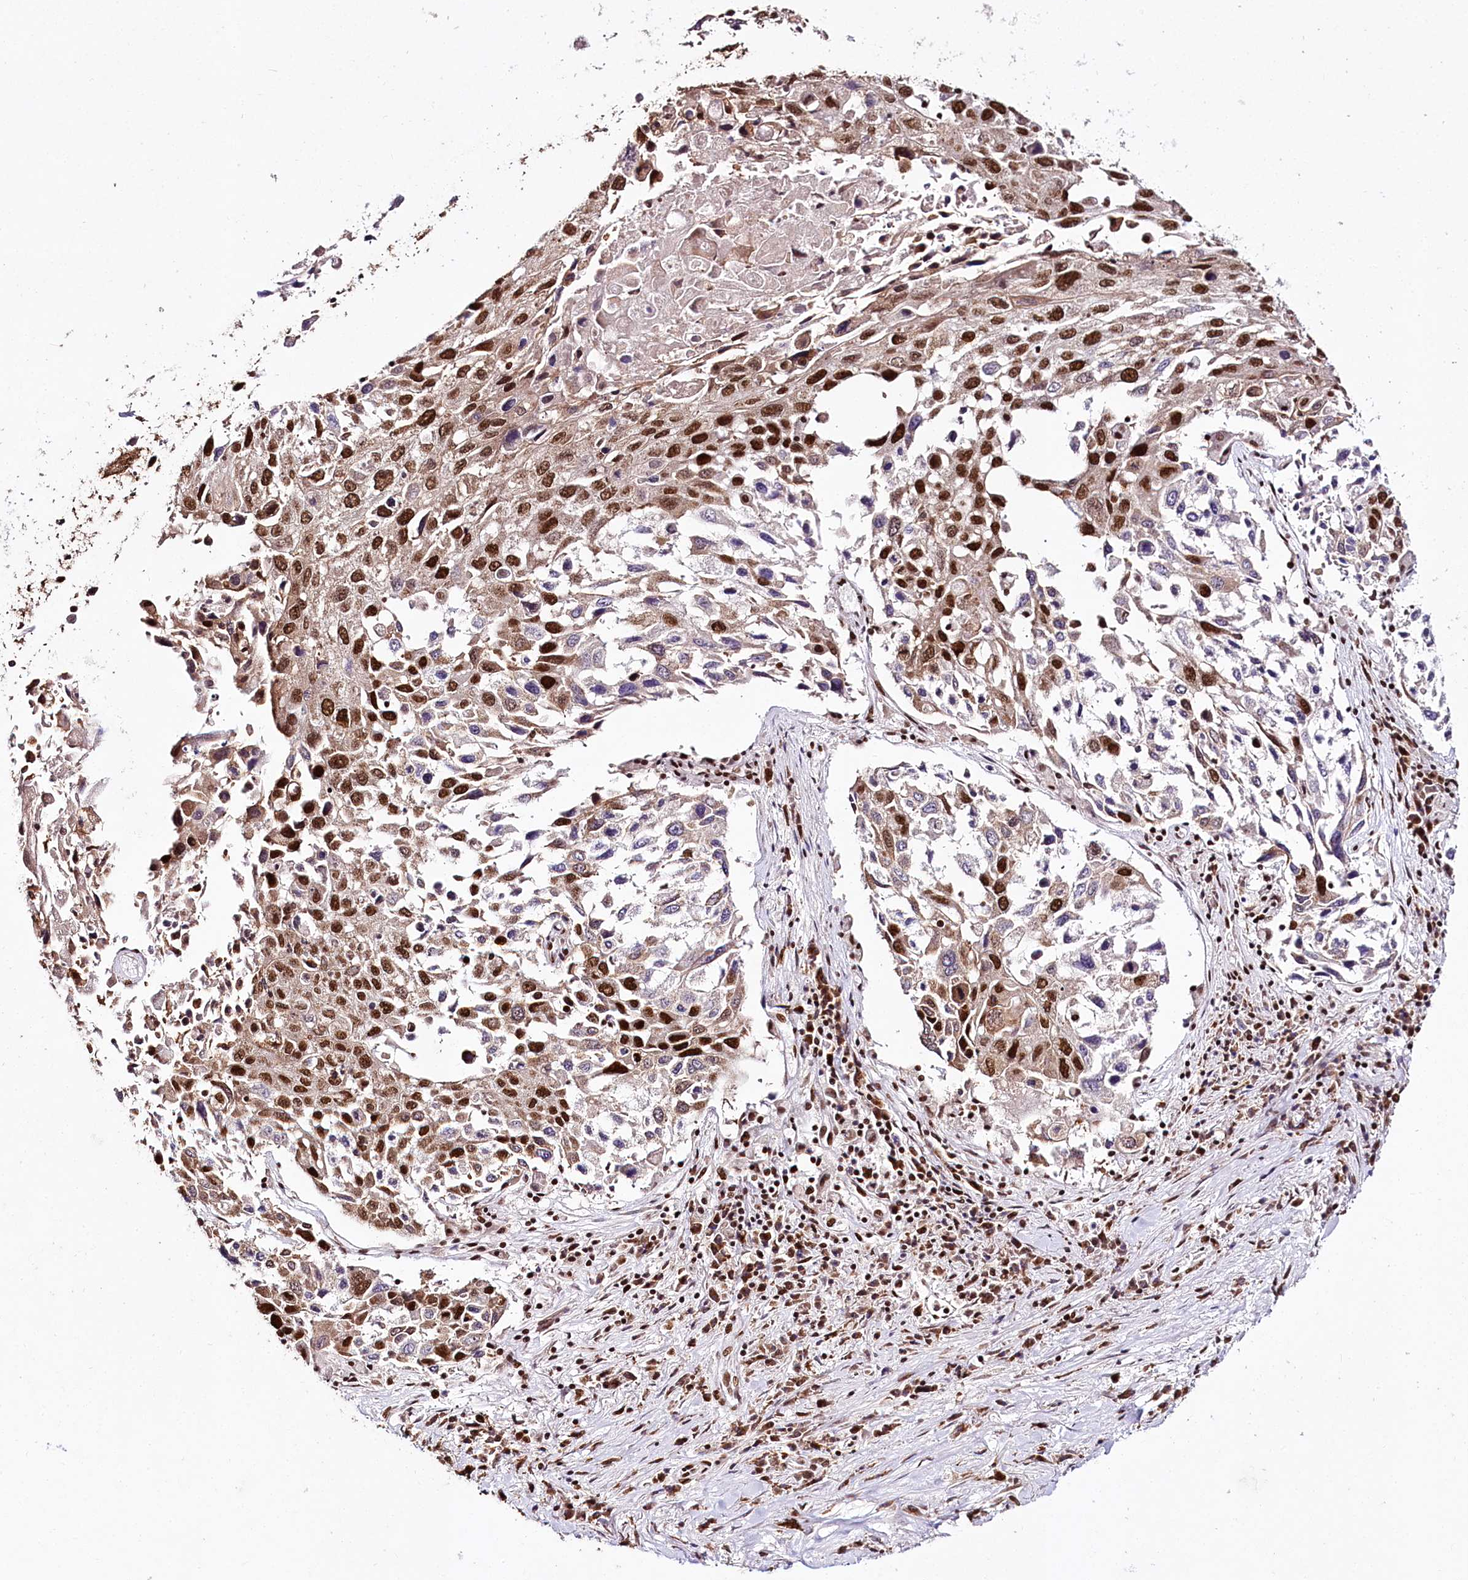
{"staining": {"intensity": "strong", "quantity": "25%-75%", "location": "nuclear"}, "tissue": "lung cancer", "cell_type": "Tumor cells", "image_type": "cancer", "snomed": [{"axis": "morphology", "description": "Squamous cell carcinoma, NOS"}, {"axis": "topography", "description": "Lung"}], "caption": "This is a micrograph of IHC staining of lung squamous cell carcinoma, which shows strong staining in the nuclear of tumor cells.", "gene": "SMARCE1", "patient": {"sex": "male", "age": 65}}